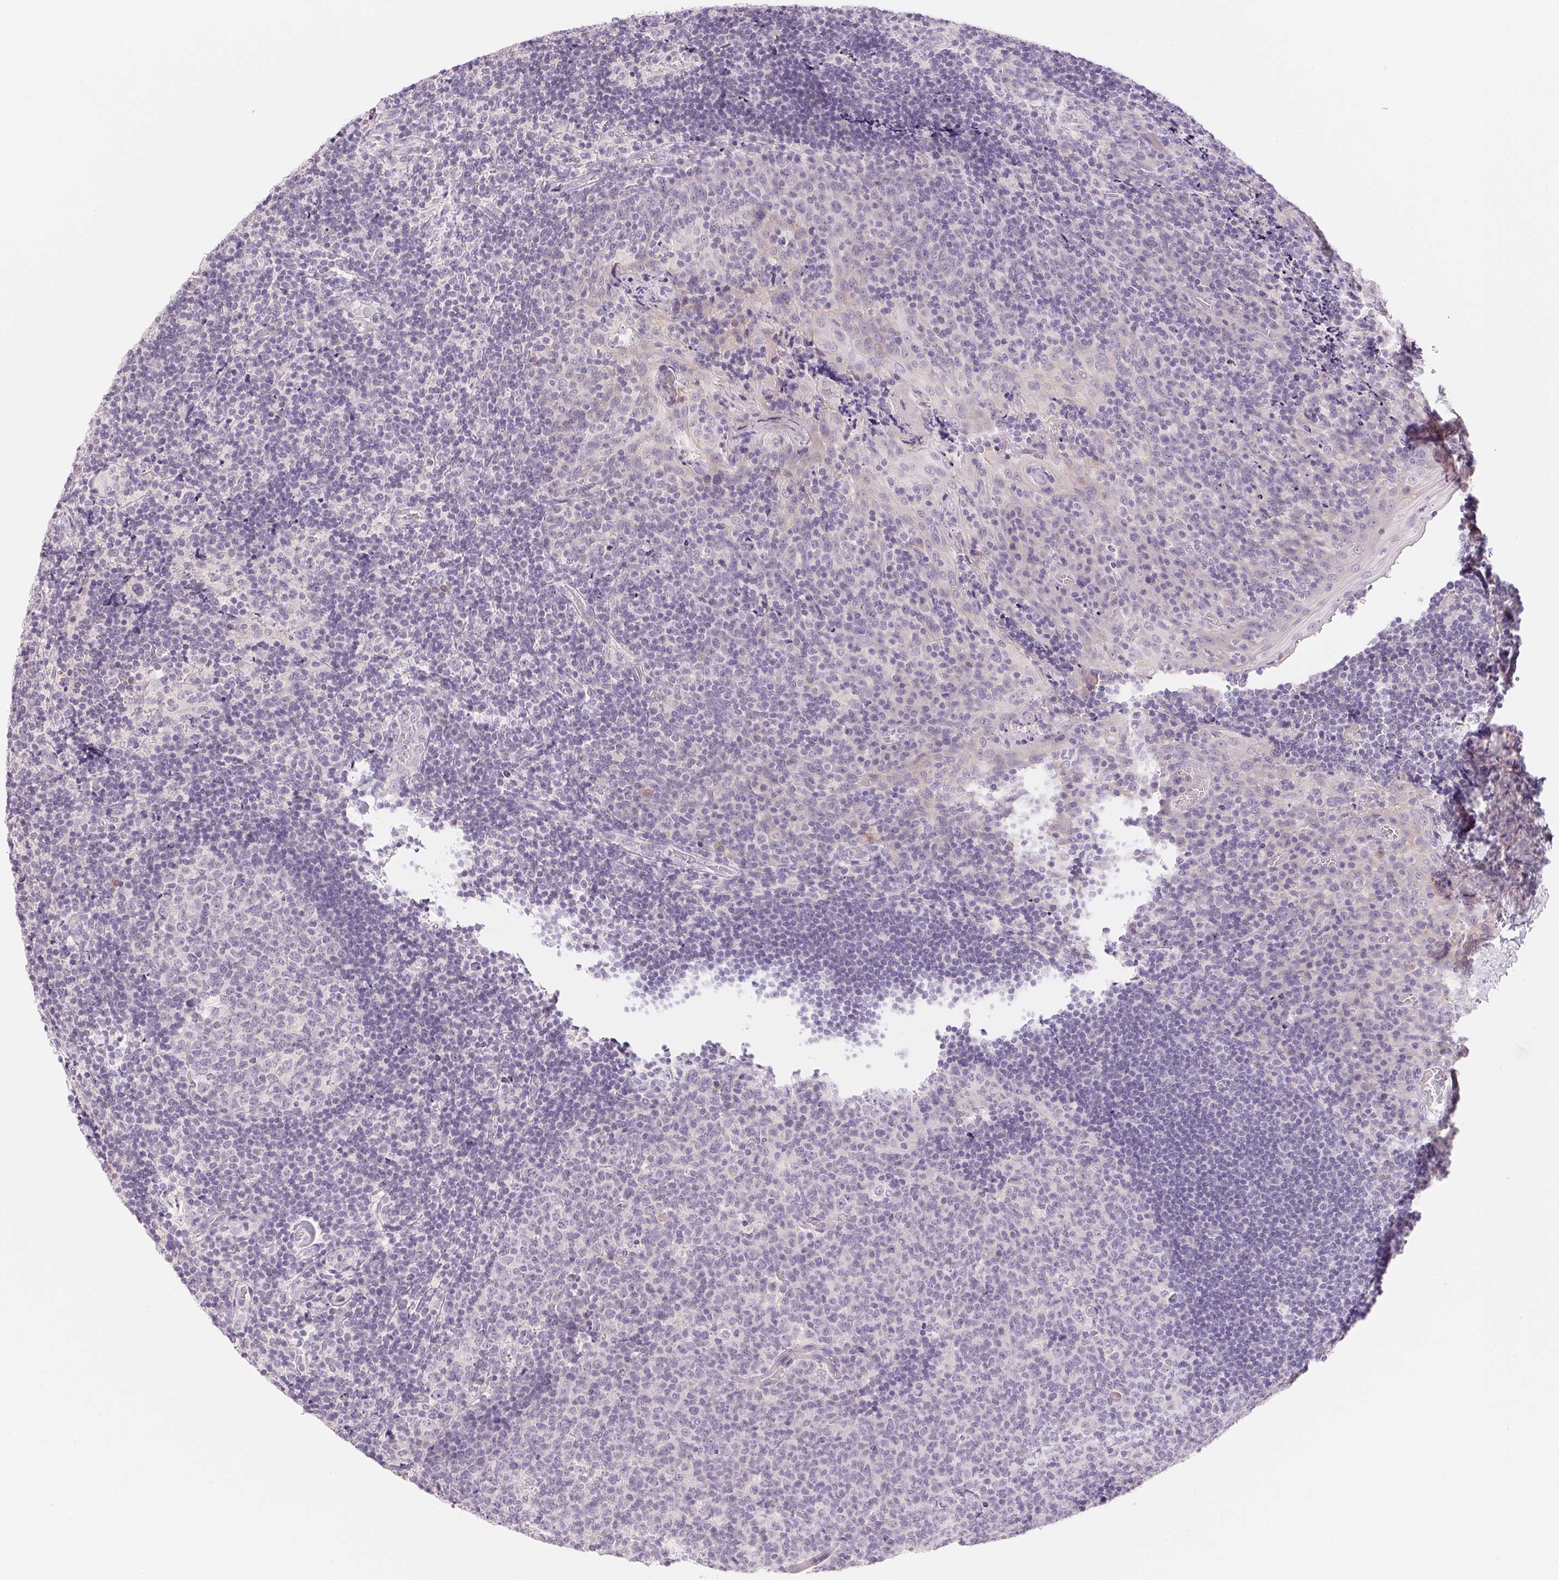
{"staining": {"intensity": "negative", "quantity": "none", "location": "none"}, "tissue": "tonsil", "cell_type": "Germinal center cells", "image_type": "normal", "snomed": [{"axis": "morphology", "description": "Normal tissue, NOS"}, {"axis": "topography", "description": "Tonsil"}], "caption": "This is an immunohistochemistry (IHC) histopathology image of benign human tonsil. There is no staining in germinal center cells.", "gene": "MCOLN3", "patient": {"sex": "male", "age": 17}}